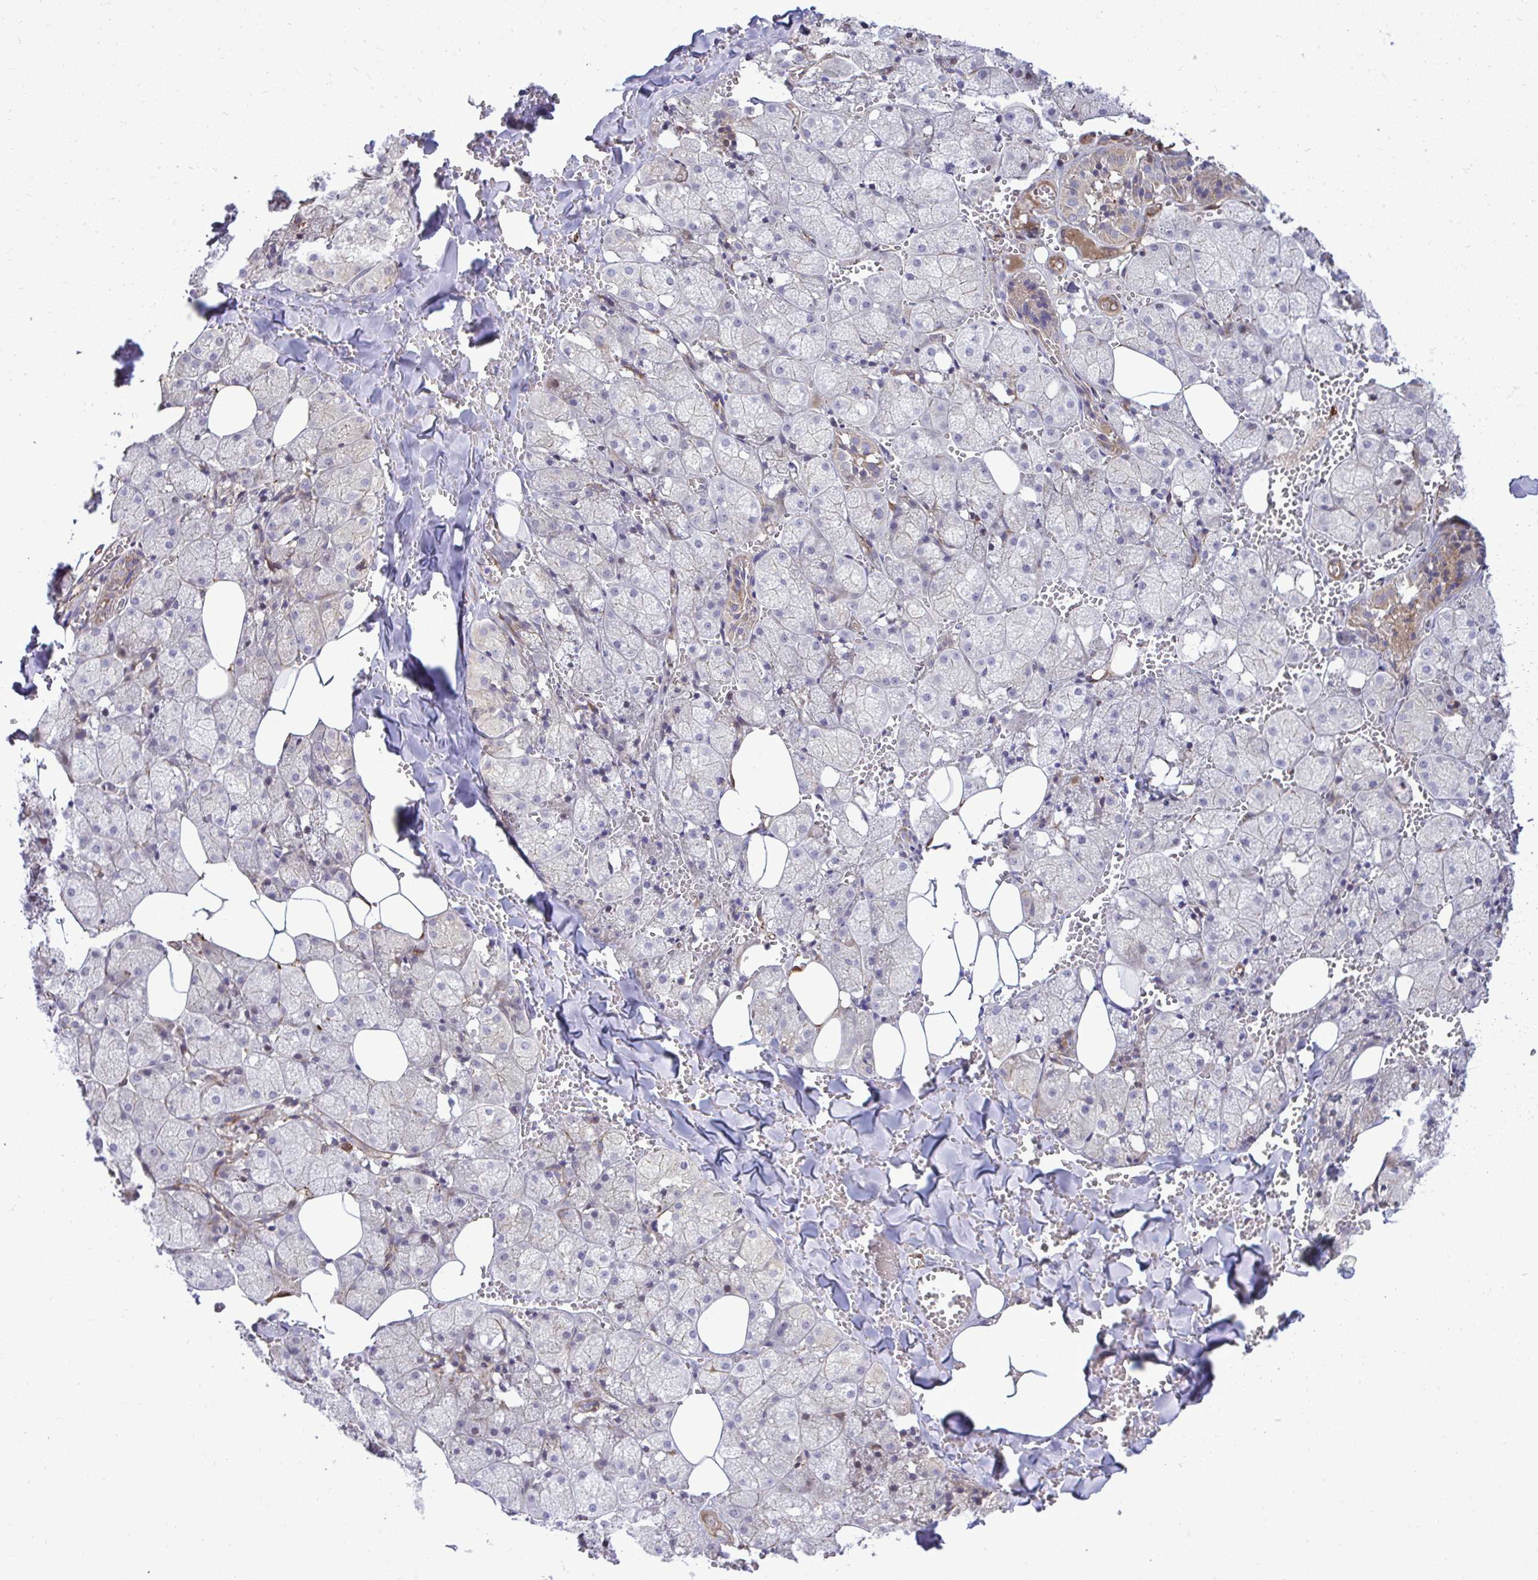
{"staining": {"intensity": "moderate", "quantity": "25%-75%", "location": "cytoplasmic/membranous"}, "tissue": "salivary gland", "cell_type": "Glandular cells", "image_type": "normal", "snomed": [{"axis": "morphology", "description": "Normal tissue, NOS"}, {"axis": "topography", "description": "Salivary gland"}, {"axis": "topography", "description": "Peripheral nerve tissue"}], "caption": "Salivary gland stained with a brown dye displays moderate cytoplasmic/membranous positive expression in about 25%-75% of glandular cells.", "gene": "ZSCAN9", "patient": {"sex": "male", "age": 38}}